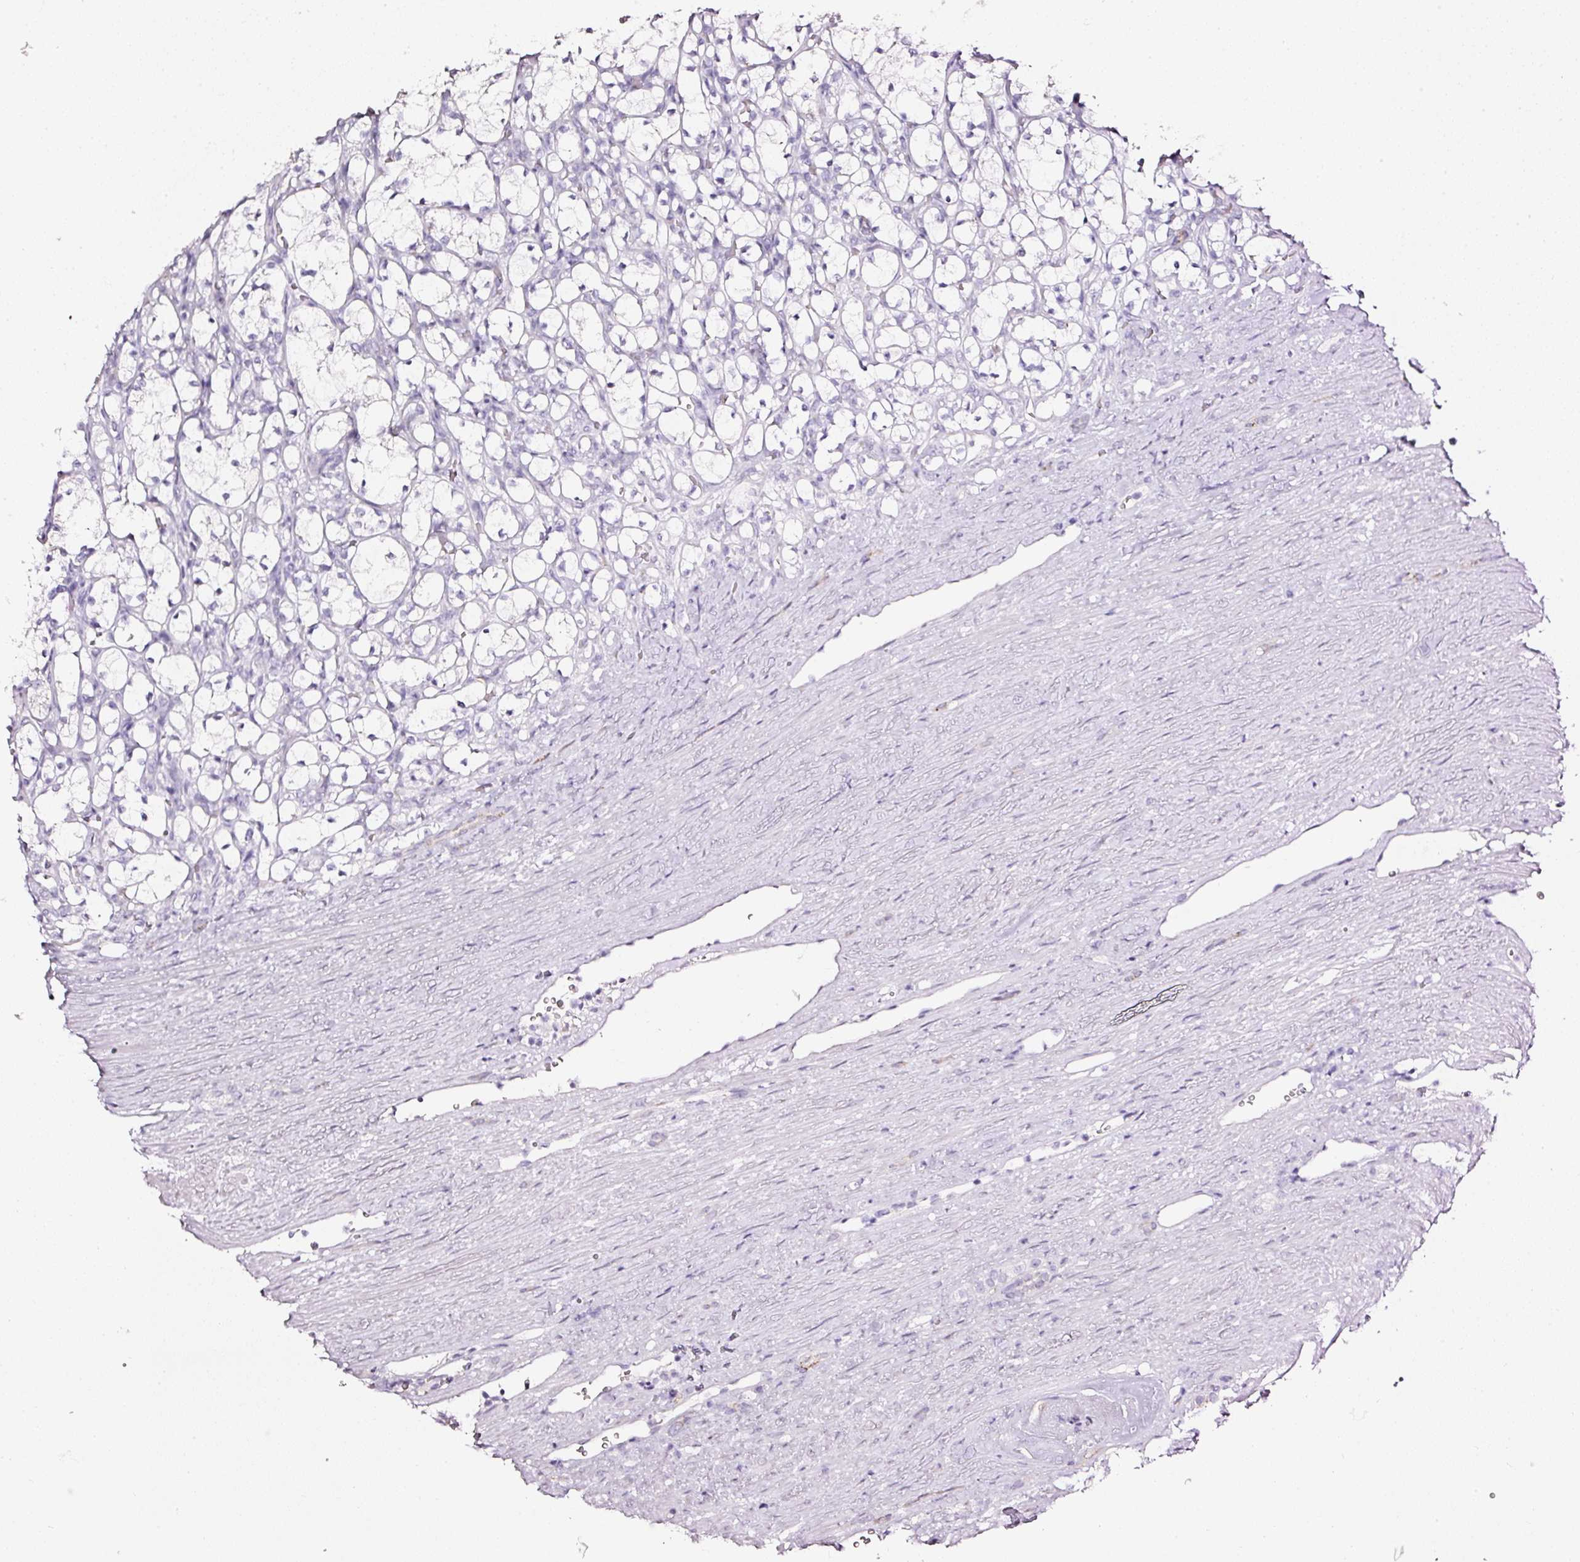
{"staining": {"intensity": "negative", "quantity": "none", "location": "none"}, "tissue": "renal cancer", "cell_type": "Tumor cells", "image_type": "cancer", "snomed": [{"axis": "morphology", "description": "Adenocarcinoma, NOS"}, {"axis": "topography", "description": "Kidney"}], "caption": "High magnification brightfield microscopy of renal adenocarcinoma stained with DAB (brown) and counterstained with hematoxylin (blue): tumor cells show no significant expression. Brightfield microscopy of immunohistochemistry stained with DAB (3,3'-diaminobenzidine) (brown) and hematoxylin (blue), captured at high magnification.", "gene": "SDF4", "patient": {"sex": "female", "age": 69}}